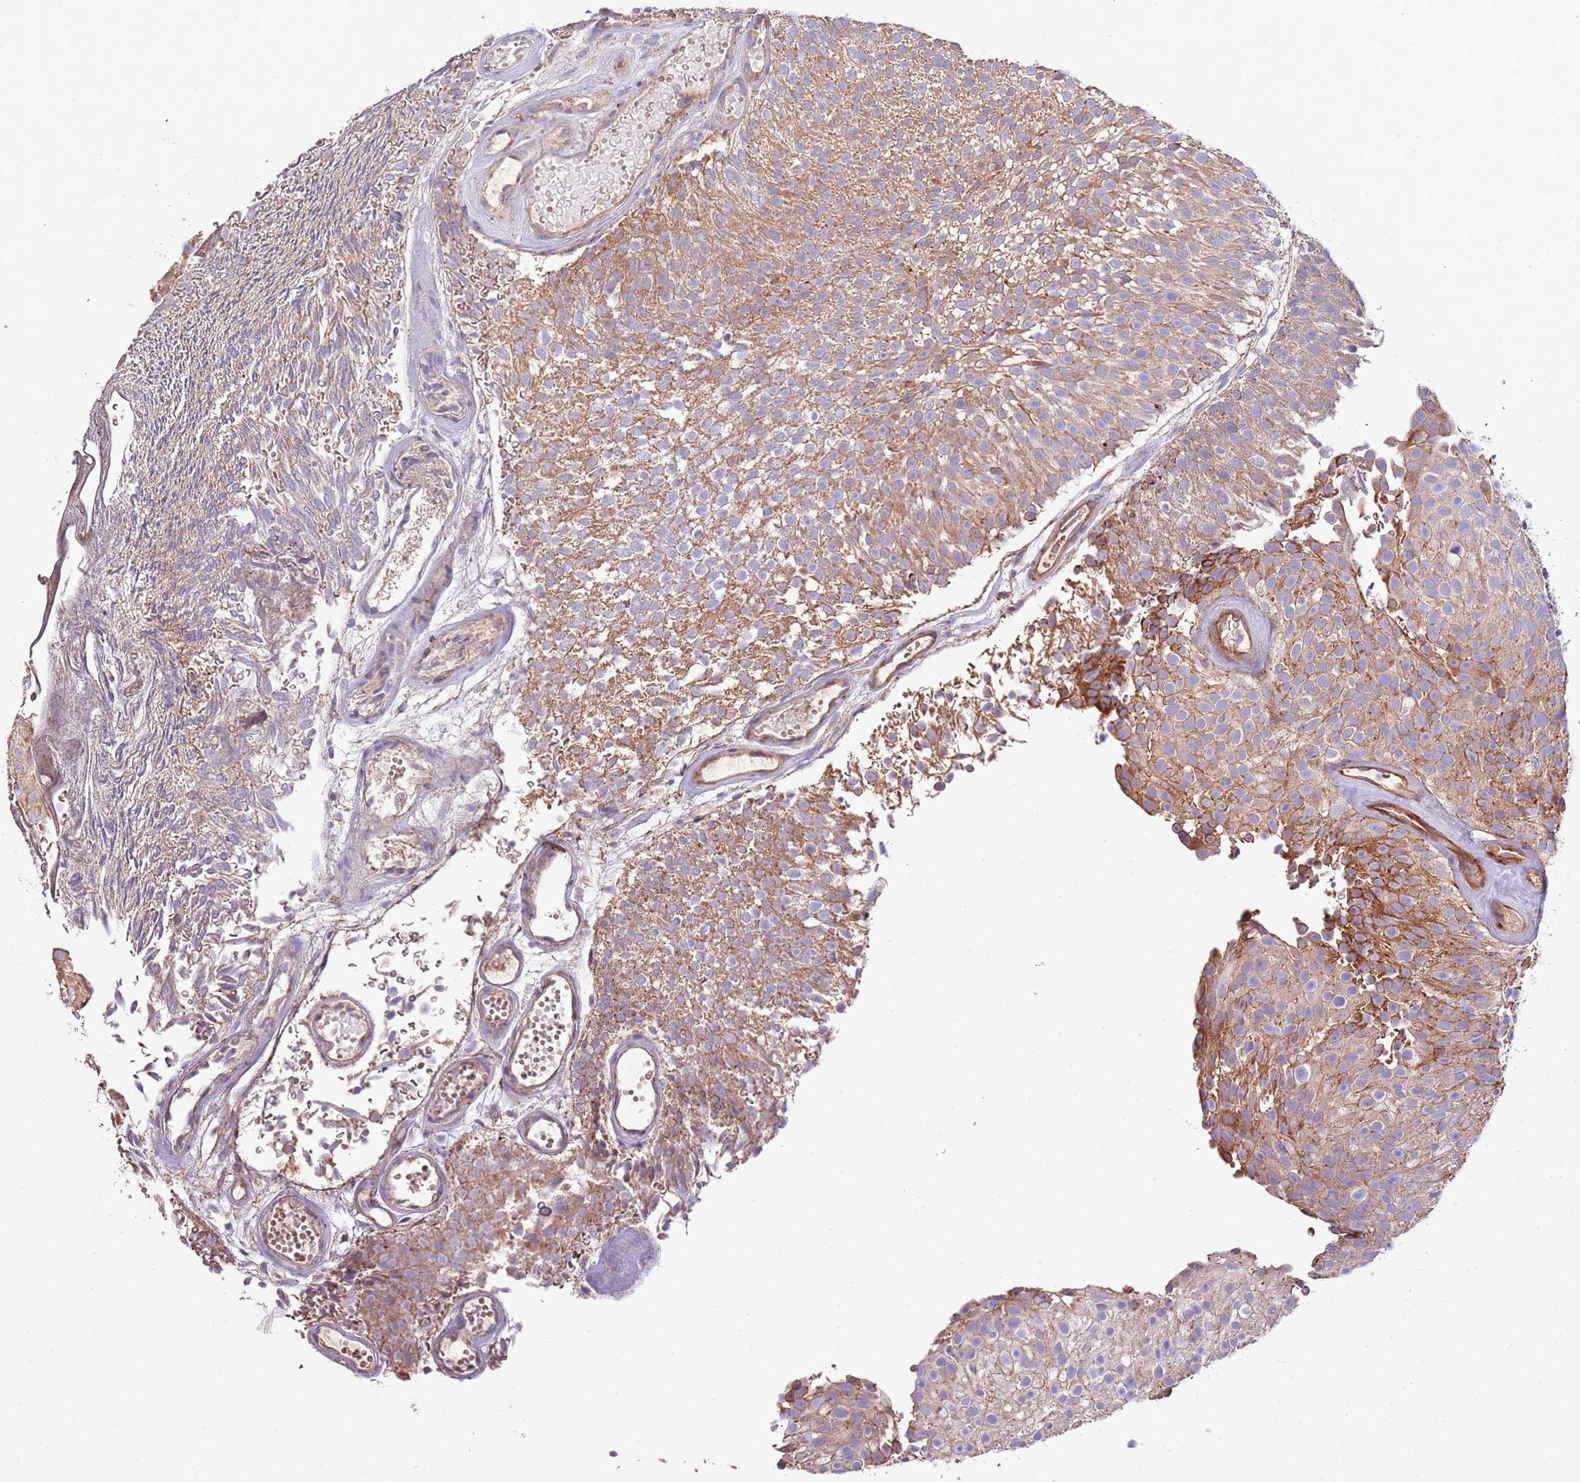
{"staining": {"intensity": "moderate", "quantity": ">75%", "location": "cytoplasmic/membranous"}, "tissue": "urothelial cancer", "cell_type": "Tumor cells", "image_type": "cancer", "snomed": [{"axis": "morphology", "description": "Urothelial carcinoma, Low grade"}, {"axis": "topography", "description": "Urinary bladder"}], "caption": "Immunohistochemical staining of urothelial cancer demonstrates medium levels of moderate cytoplasmic/membranous staining in approximately >75% of tumor cells. (Brightfield microscopy of DAB IHC at high magnification).", "gene": "DOCK6", "patient": {"sex": "male", "age": 78}}